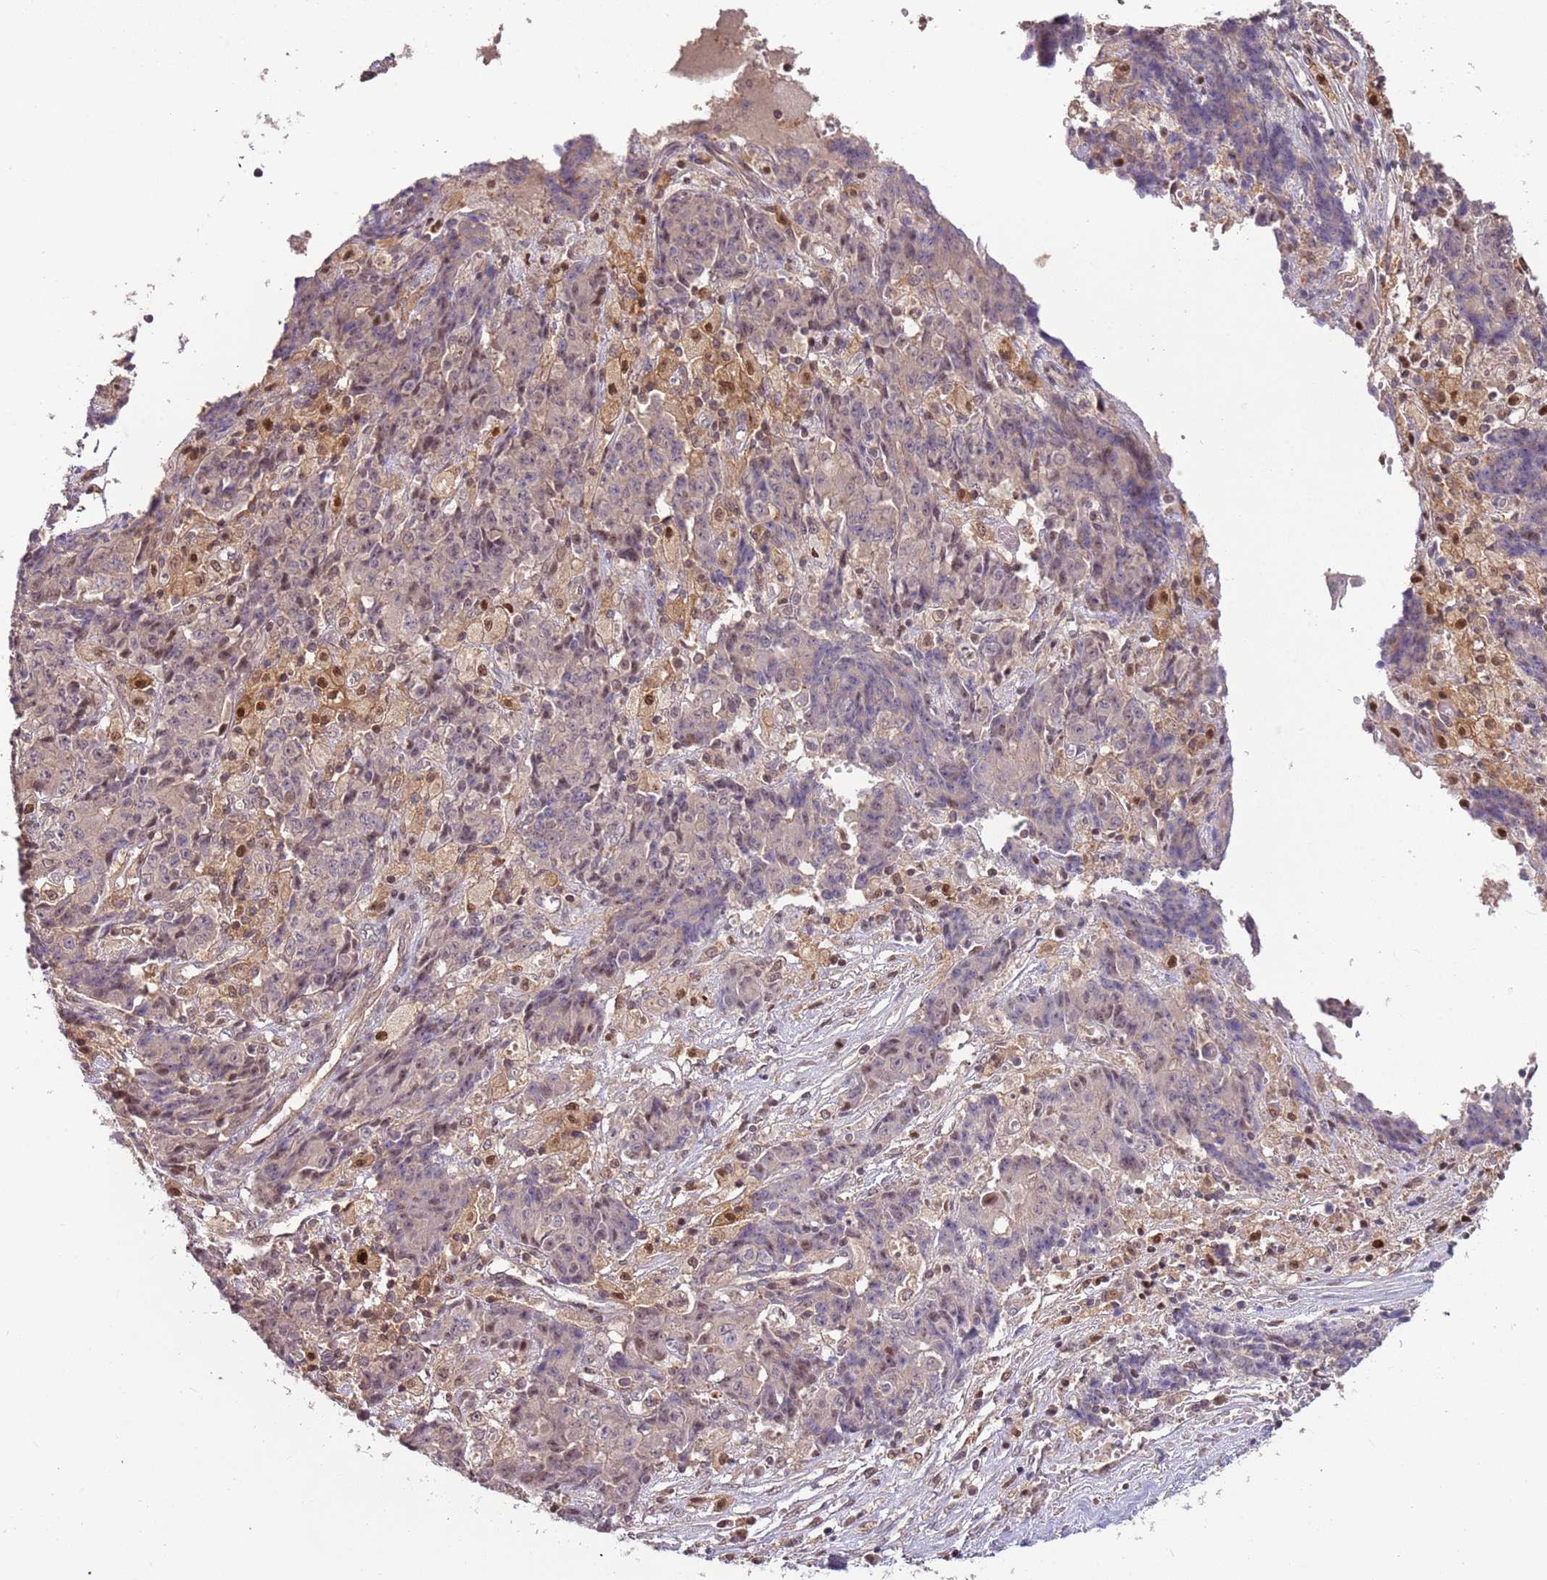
{"staining": {"intensity": "weak", "quantity": "25%-75%", "location": "nuclear"}, "tissue": "ovarian cancer", "cell_type": "Tumor cells", "image_type": "cancer", "snomed": [{"axis": "morphology", "description": "Carcinoma, endometroid"}, {"axis": "topography", "description": "Ovary"}], "caption": "Brown immunohistochemical staining in ovarian endometroid carcinoma displays weak nuclear staining in about 25%-75% of tumor cells.", "gene": "GSTO2", "patient": {"sex": "female", "age": 42}}